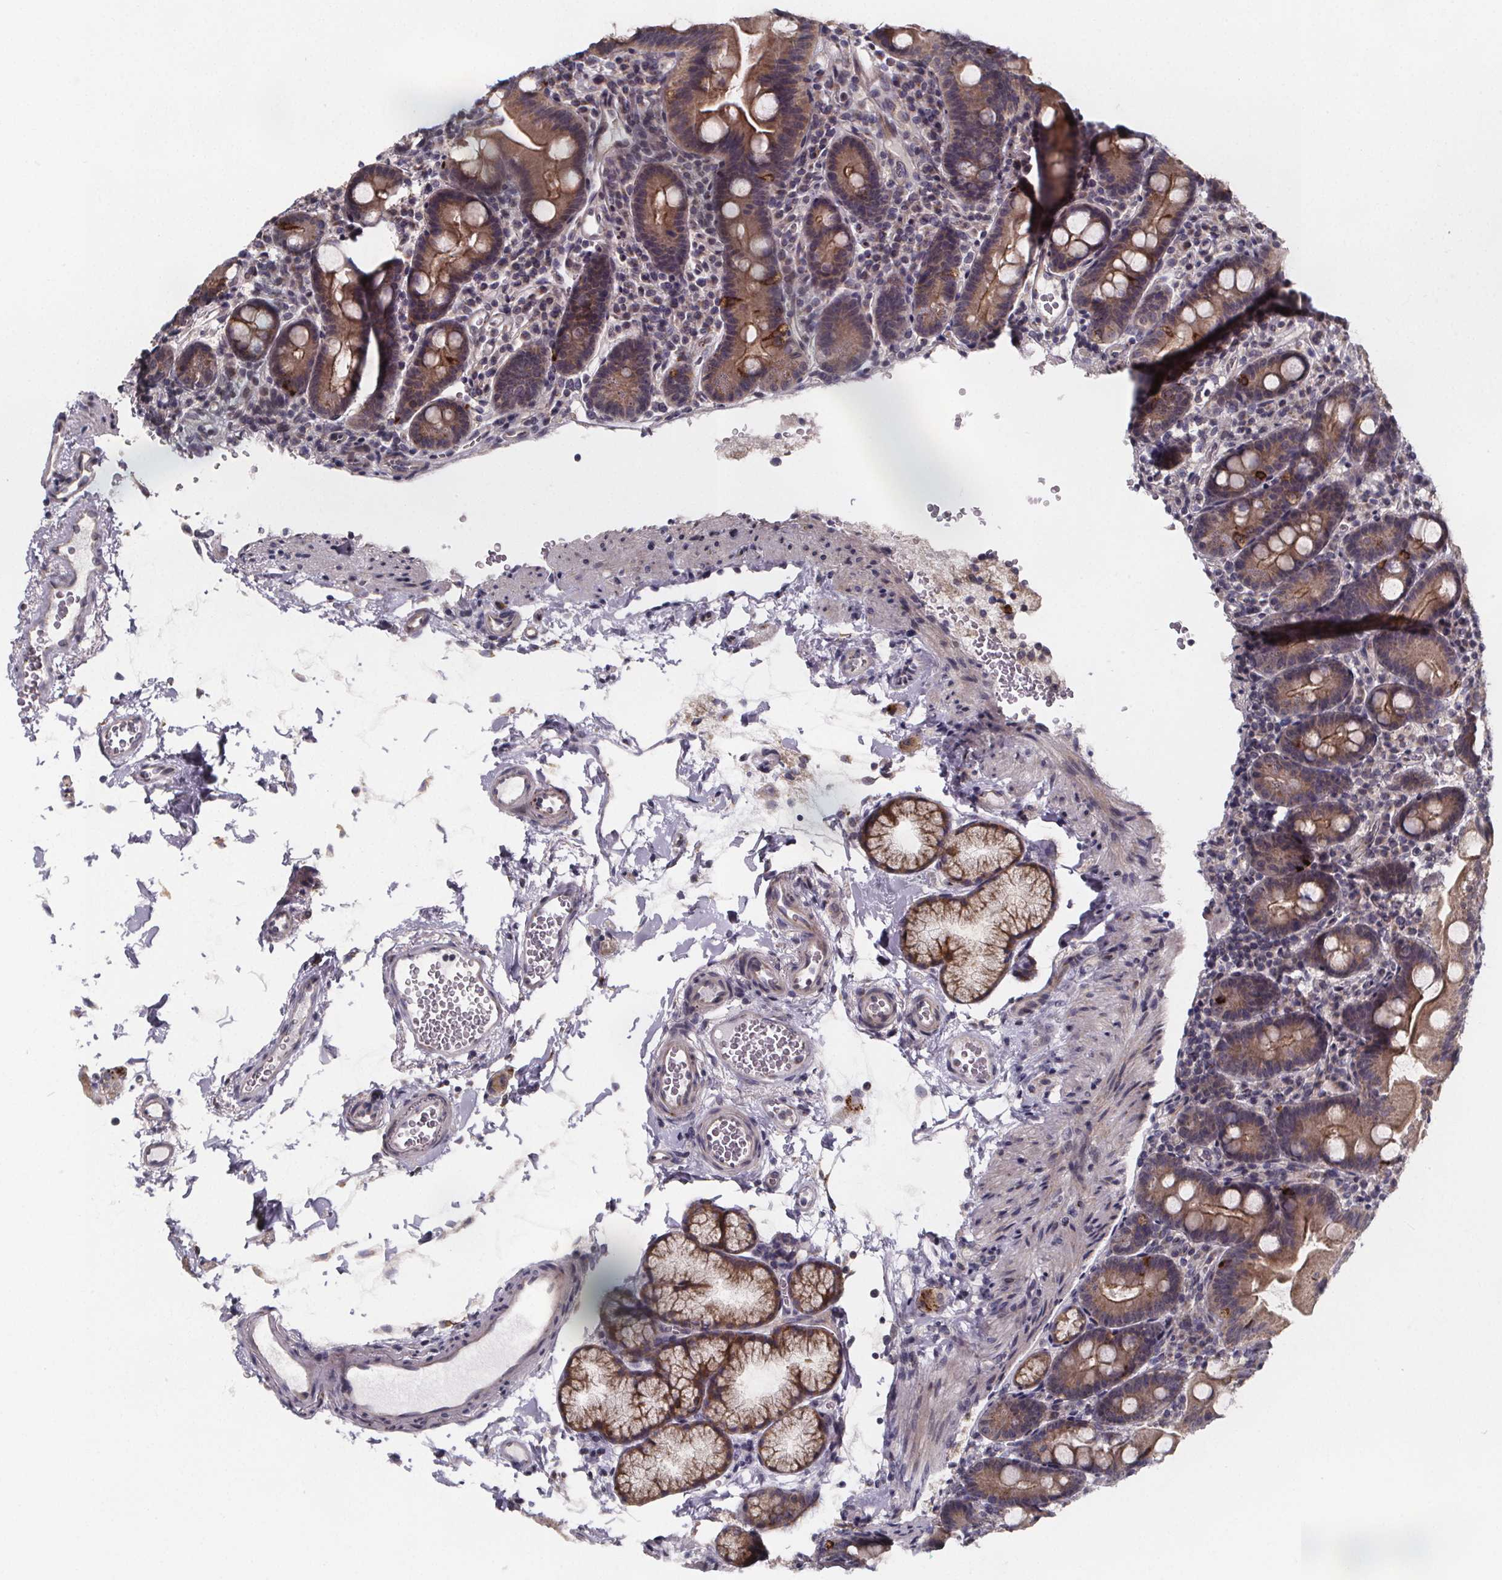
{"staining": {"intensity": "moderate", "quantity": "25%-75%", "location": "cytoplasmic/membranous"}, "tissue": "duodenum", "cell_type": "Glandular cells", "image_type": "normal", "snomed": [{"axis": "morphology", "description": "Normal tissue, NOS"}, {"axis": "topography", "description": "Duodenum"}], "caption": "Protein staining demonstrates moderate cytoplasmic/membranous positivity in about 25%-75% of glandular cells in normal duodenum. The protein is shown in brown color, while the nuclei are stained blue.", "gene": "NDST1", "patient": {"sex": "male", "age": 59}}